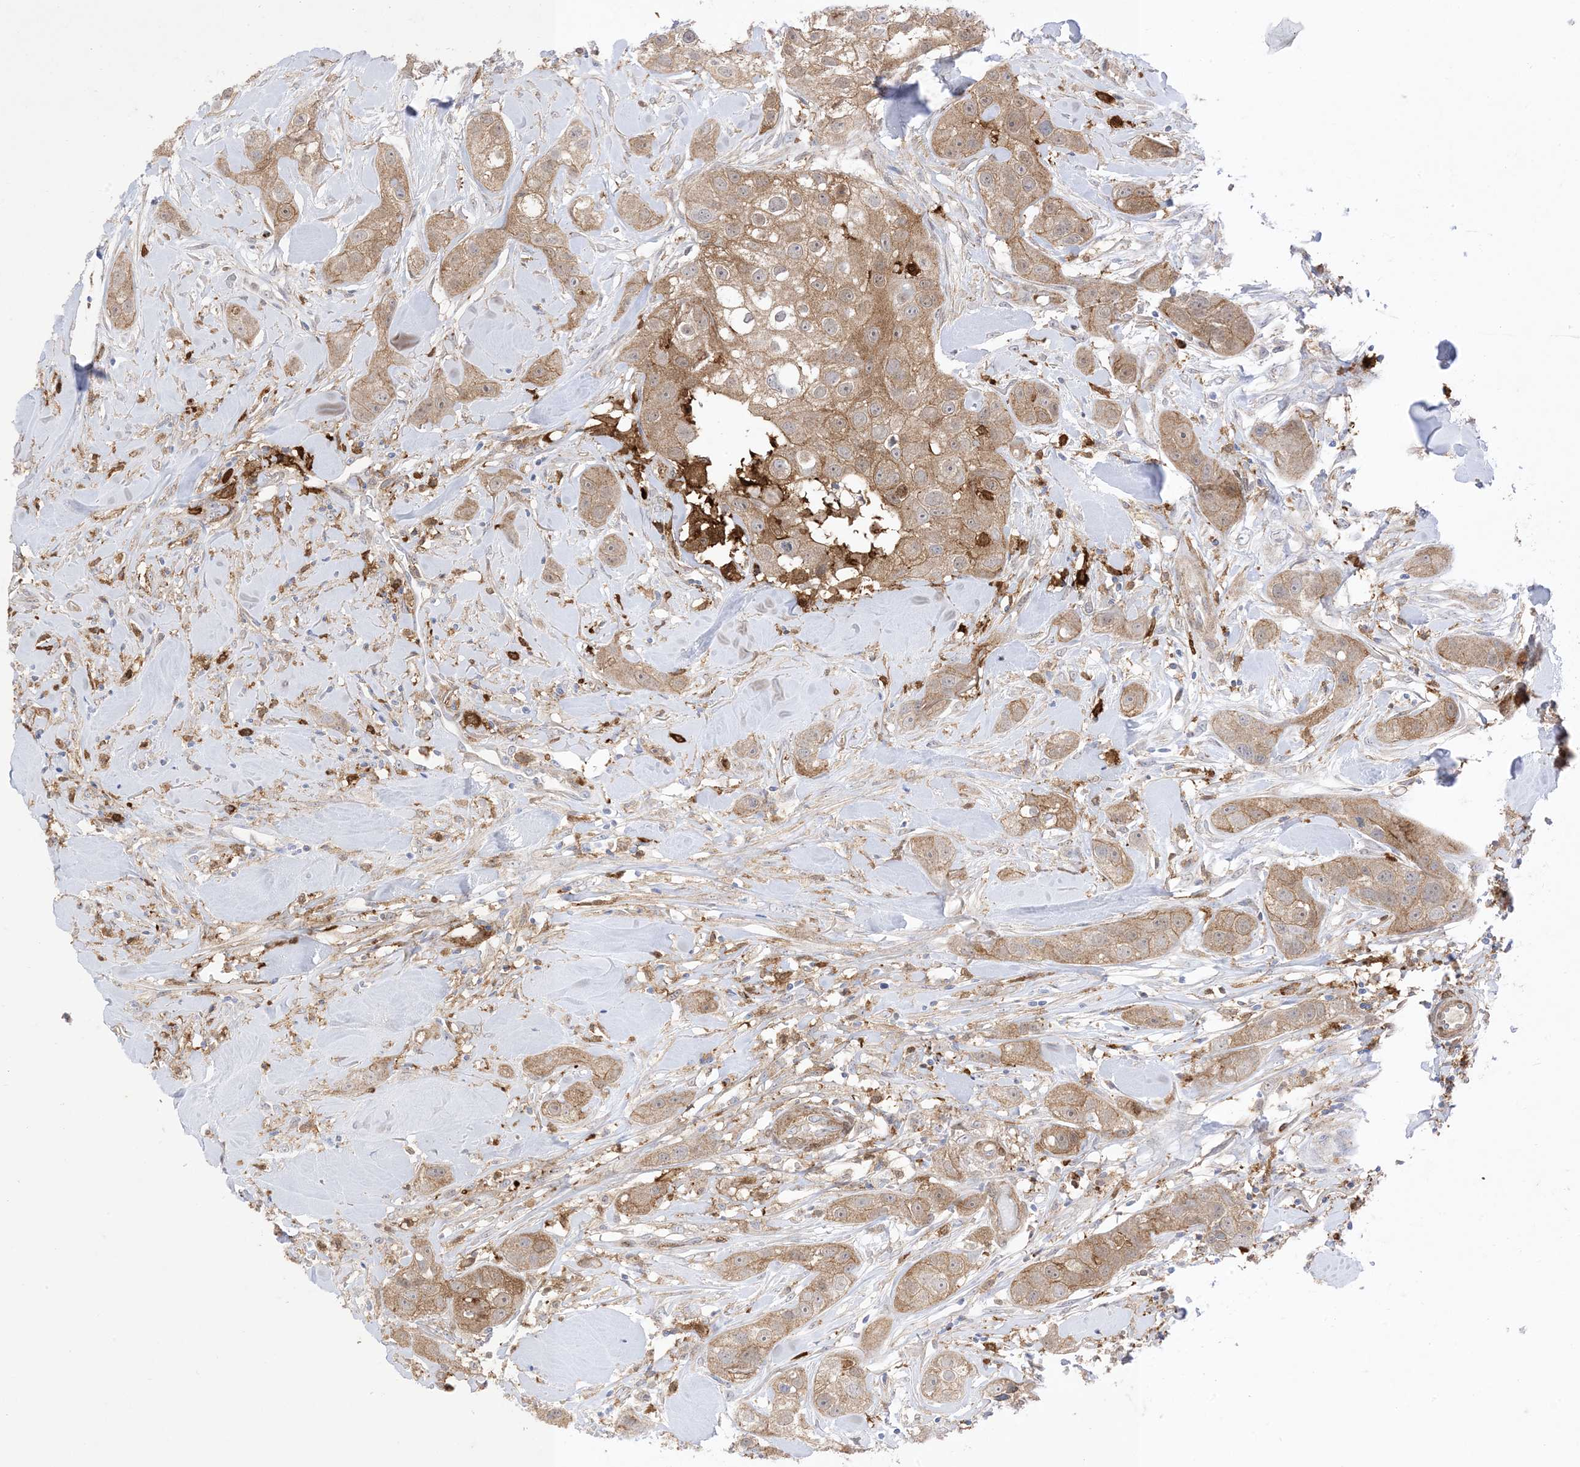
{"staining": {"intensity": "moderate", "quantity": ">75%", "location": "cytoplasmic/membranous"}, "tissue": "head and neck cancer", "cell_type": "Tumor cells", "image_type": "cancer", "snomed": [{"axis": "morphology", "description": "Normal tissue, NOS"}, {"axis": "morphology", "description": "Squamous cell carcinoma, NOS"}, {"axis": "topography", "description": "Skeletal muscle"}, {"axis": "topography", "description": "Head-Neck"}], "caption": "About >75% of tumor cells in human head and neck cancer show moderate cytoplasmic/membranous protein expression as visualized by brown immunohistochemical staining.", "gene": "GSN", "patient": {"sex": "male", "age": 51}}